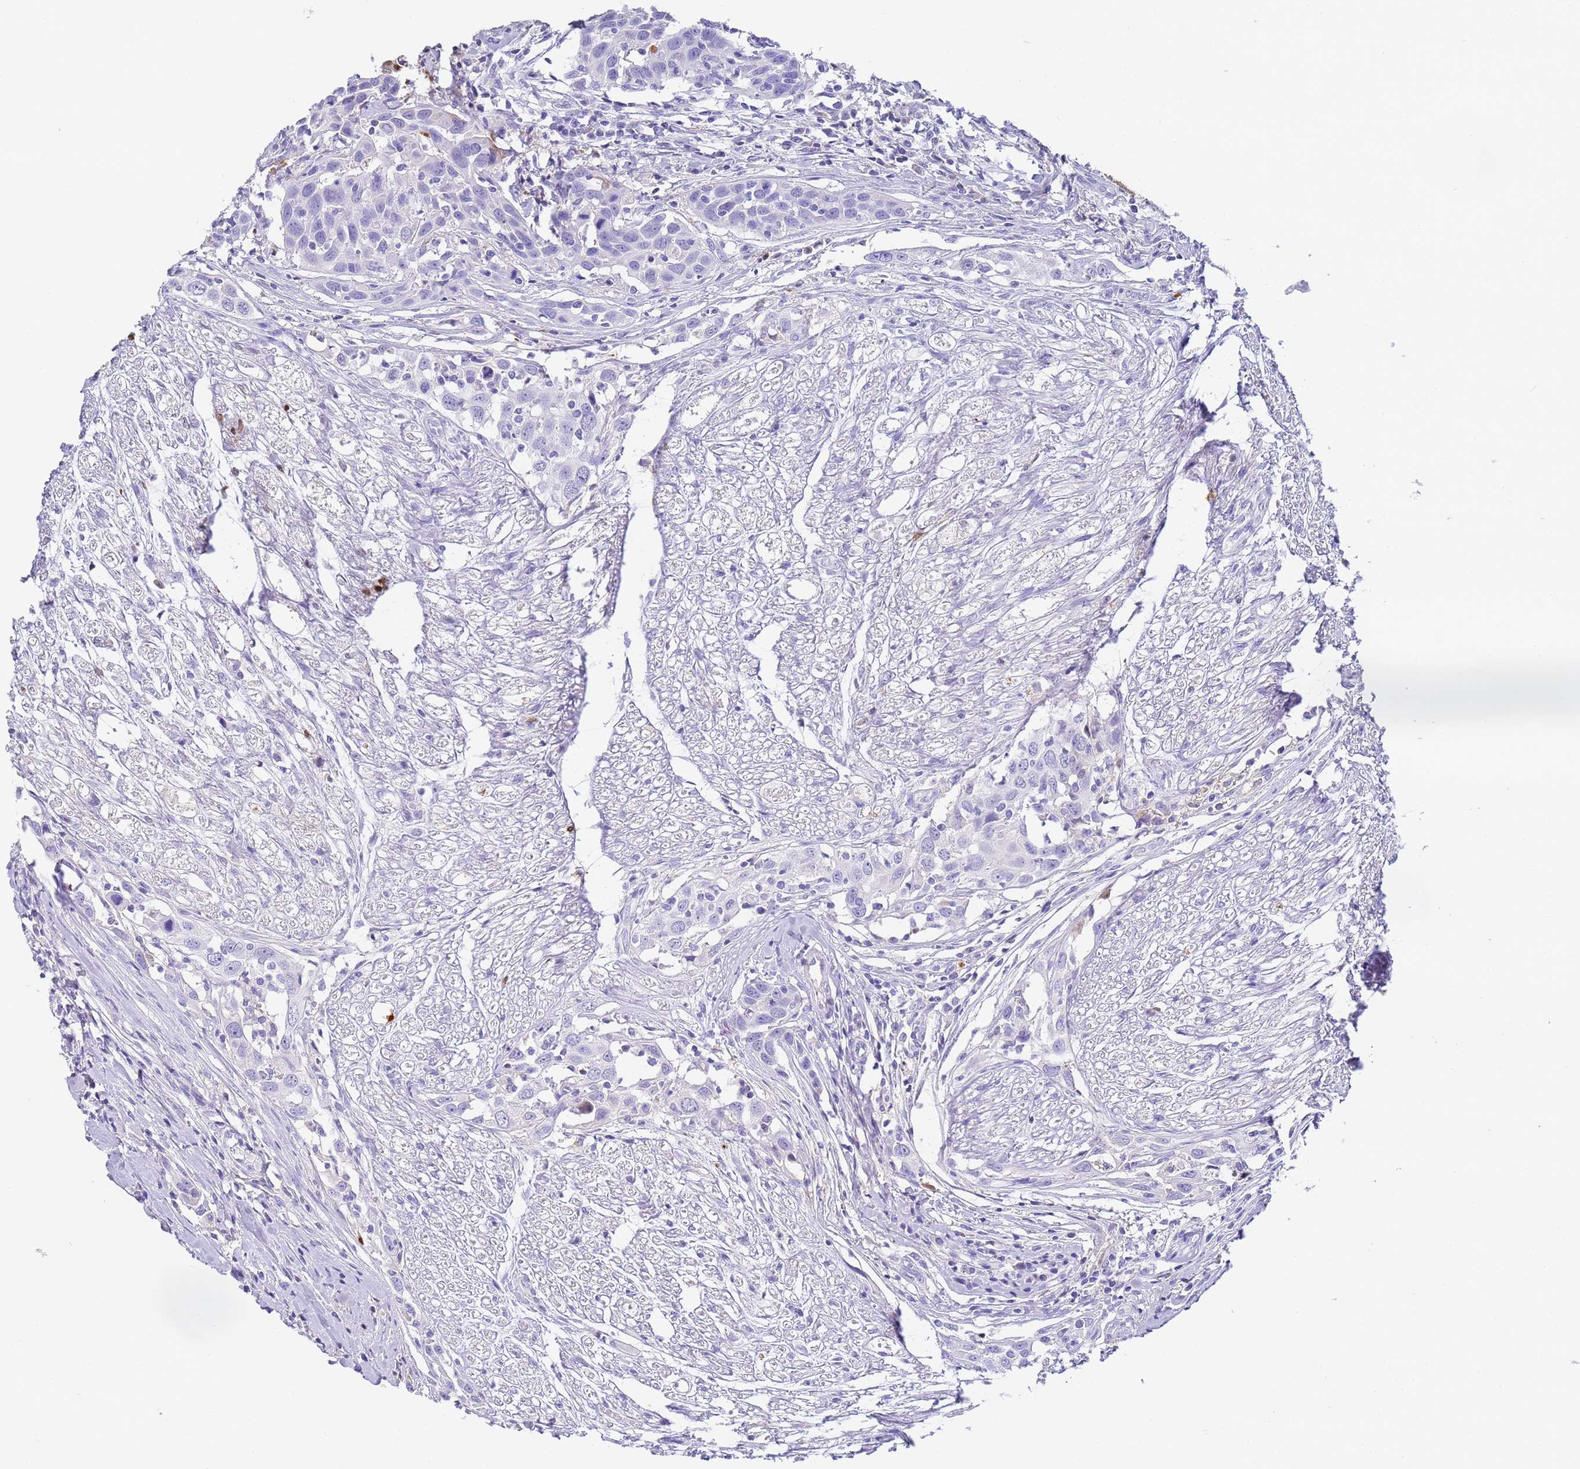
{"staining": {"intensity": "negative", "quantity": "none", "location": "none"}, "tissue": "head and neck cancer", "cell_type": "Tumor cells", "image_type": "cancer", "snomed": [{"axis": "morphology", "description": "Squamous cell carcinoma, NOS"}, {"axis": "topography", "description": "Oral tissue"}, {"axis": "topography", "description": "Head-Neck"}], "caption": "An IHC histopathology image of head and neck cancer is shown. There is no staining in tumor cells of head and neck cancer. Nuclei are stained in blue.", "gene": "CFHR2", "patient": {"sex": "female", "age": 50}}